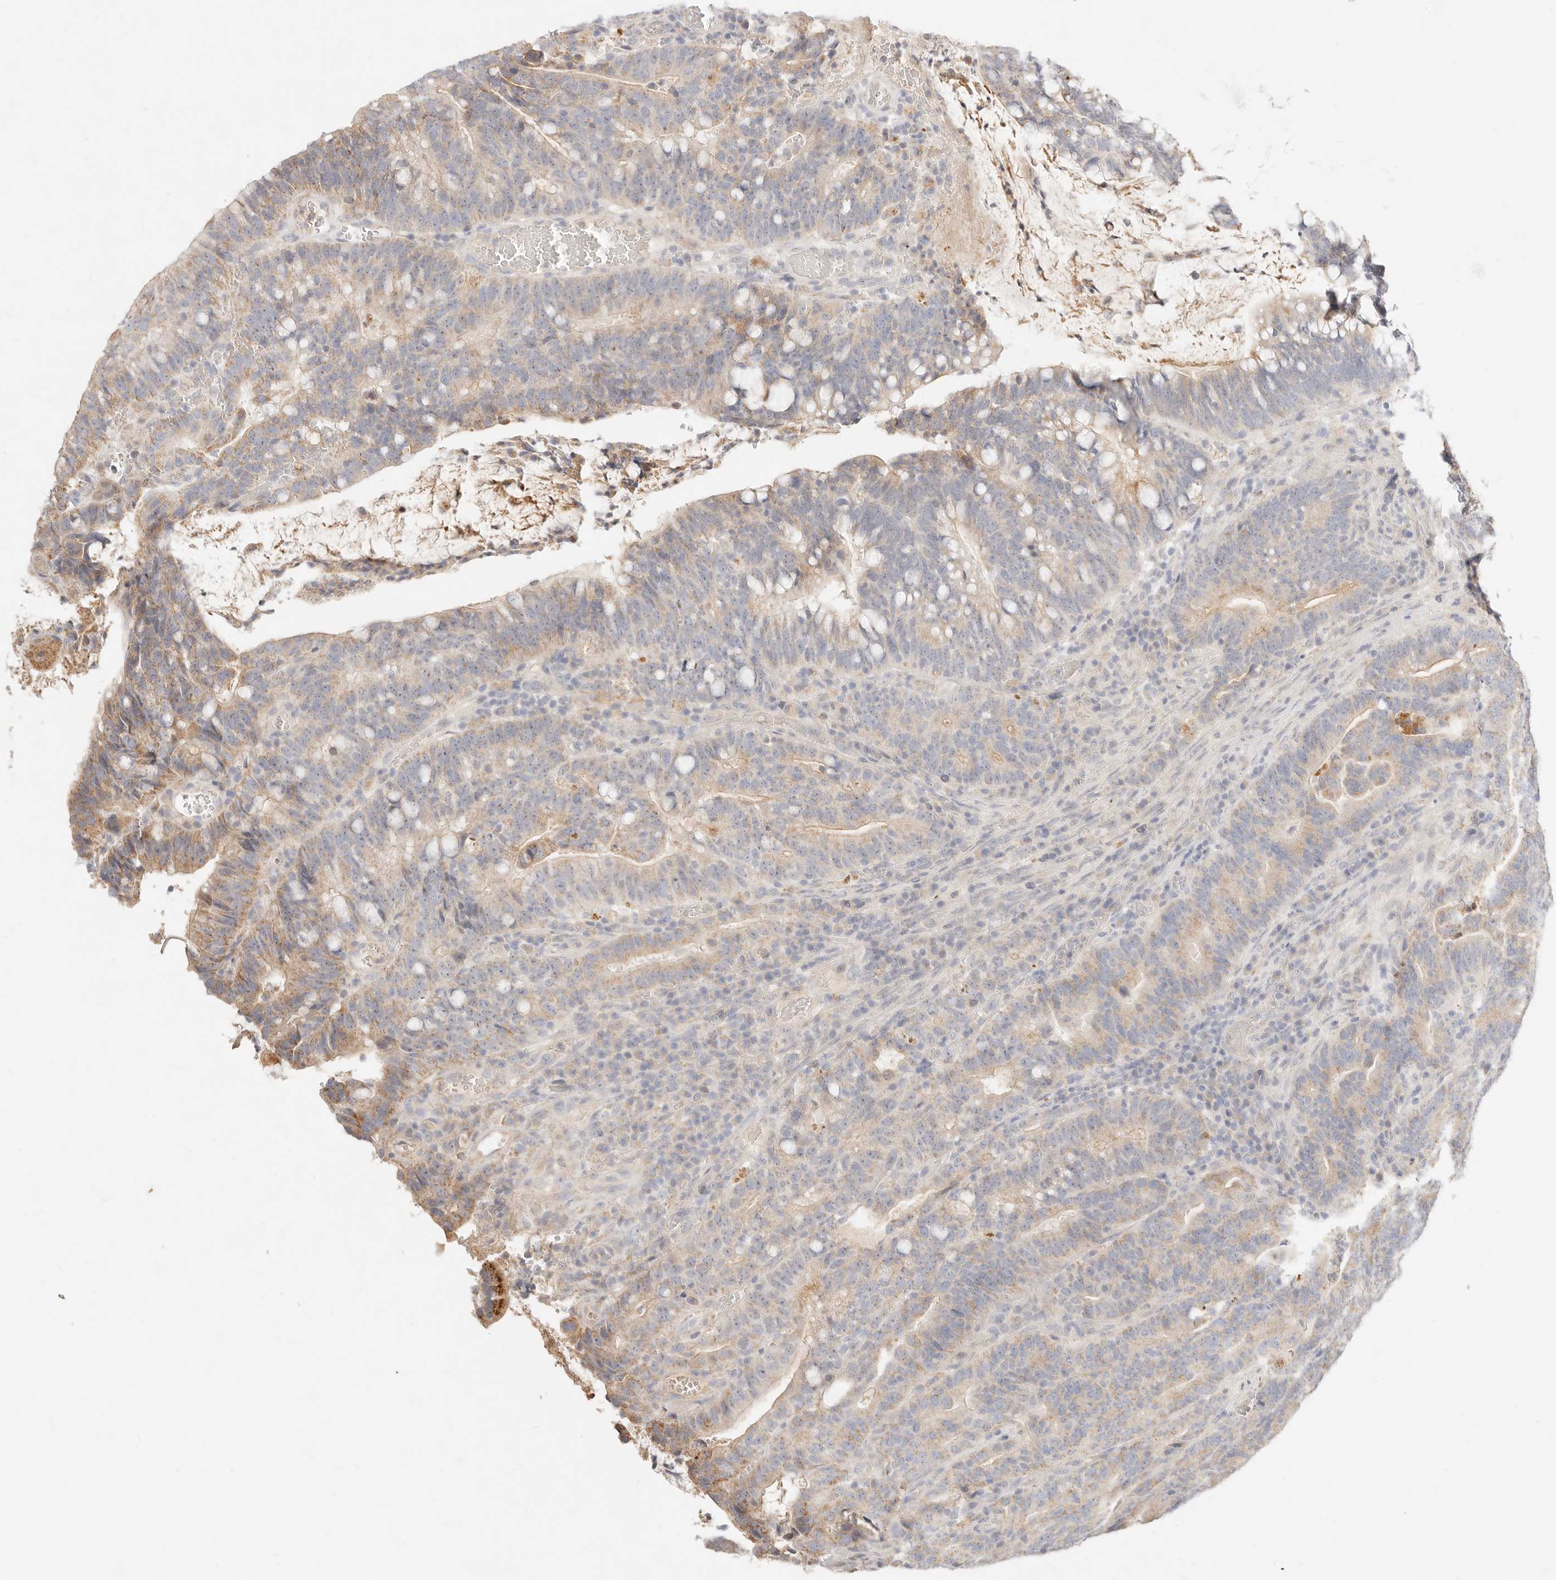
{"staining": {"intensity": "weak", "quantity": "25%-75%", "location": "cytoplasmic/membranous"}, "tissue": "colorectal cancer", "cell_type": "Tumor cells", "image_type": "cancer", "snomed": [{"axis": "morphology", "description": "Adenocarcinoma, NOS"}, {"axis": "topography", "description": "Colon"}], "caption": "Colorectal adenocarcinoma stained with a brown dye shows weak cytoplasmic/membranous positive staining in about 25%-75% of tumor cells.", "gene": "ACOX1", "patient": {"sex": "female", "age": 66}}